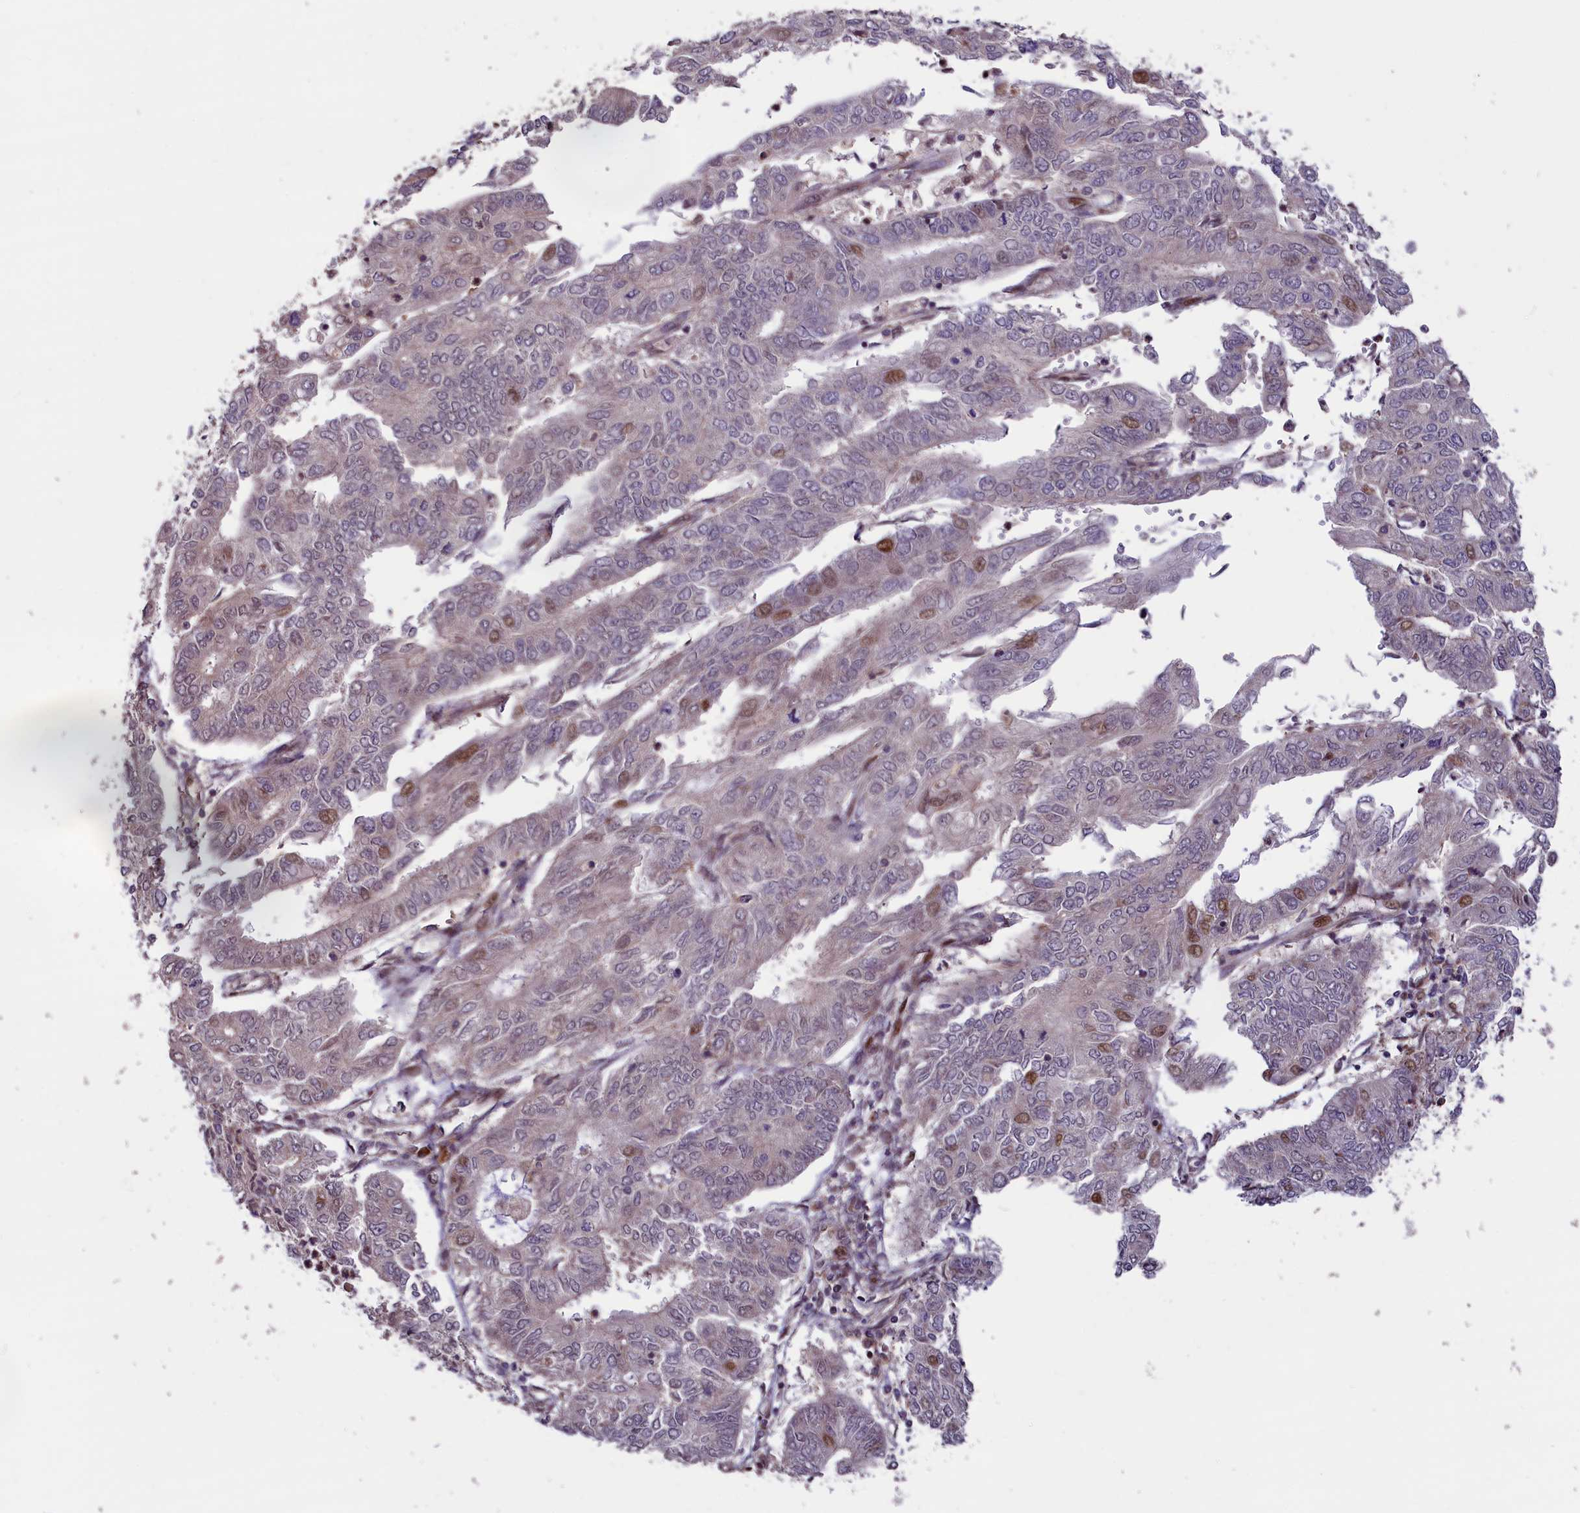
{"staining": {"intensity": "moderate", "quantity": "<25%", "location": "nuclear"}, "tissue": "endometrial cancer", "cell_type": "Tumor cells", "image_type": "cancer", "snomed": [{"axis": "morphology", "description": "Adenocarcinoma, NOS"}, {"axis": "topography", "description": "Endometrium"}], "caption": "Adenocarcinoma (endometrial) stained for a protein (brown) displays moderate nuclear positive expression in about <25% of tumor cells.", "gene": "RIC8A", "patient": {"sex": "female", "age": 68}}